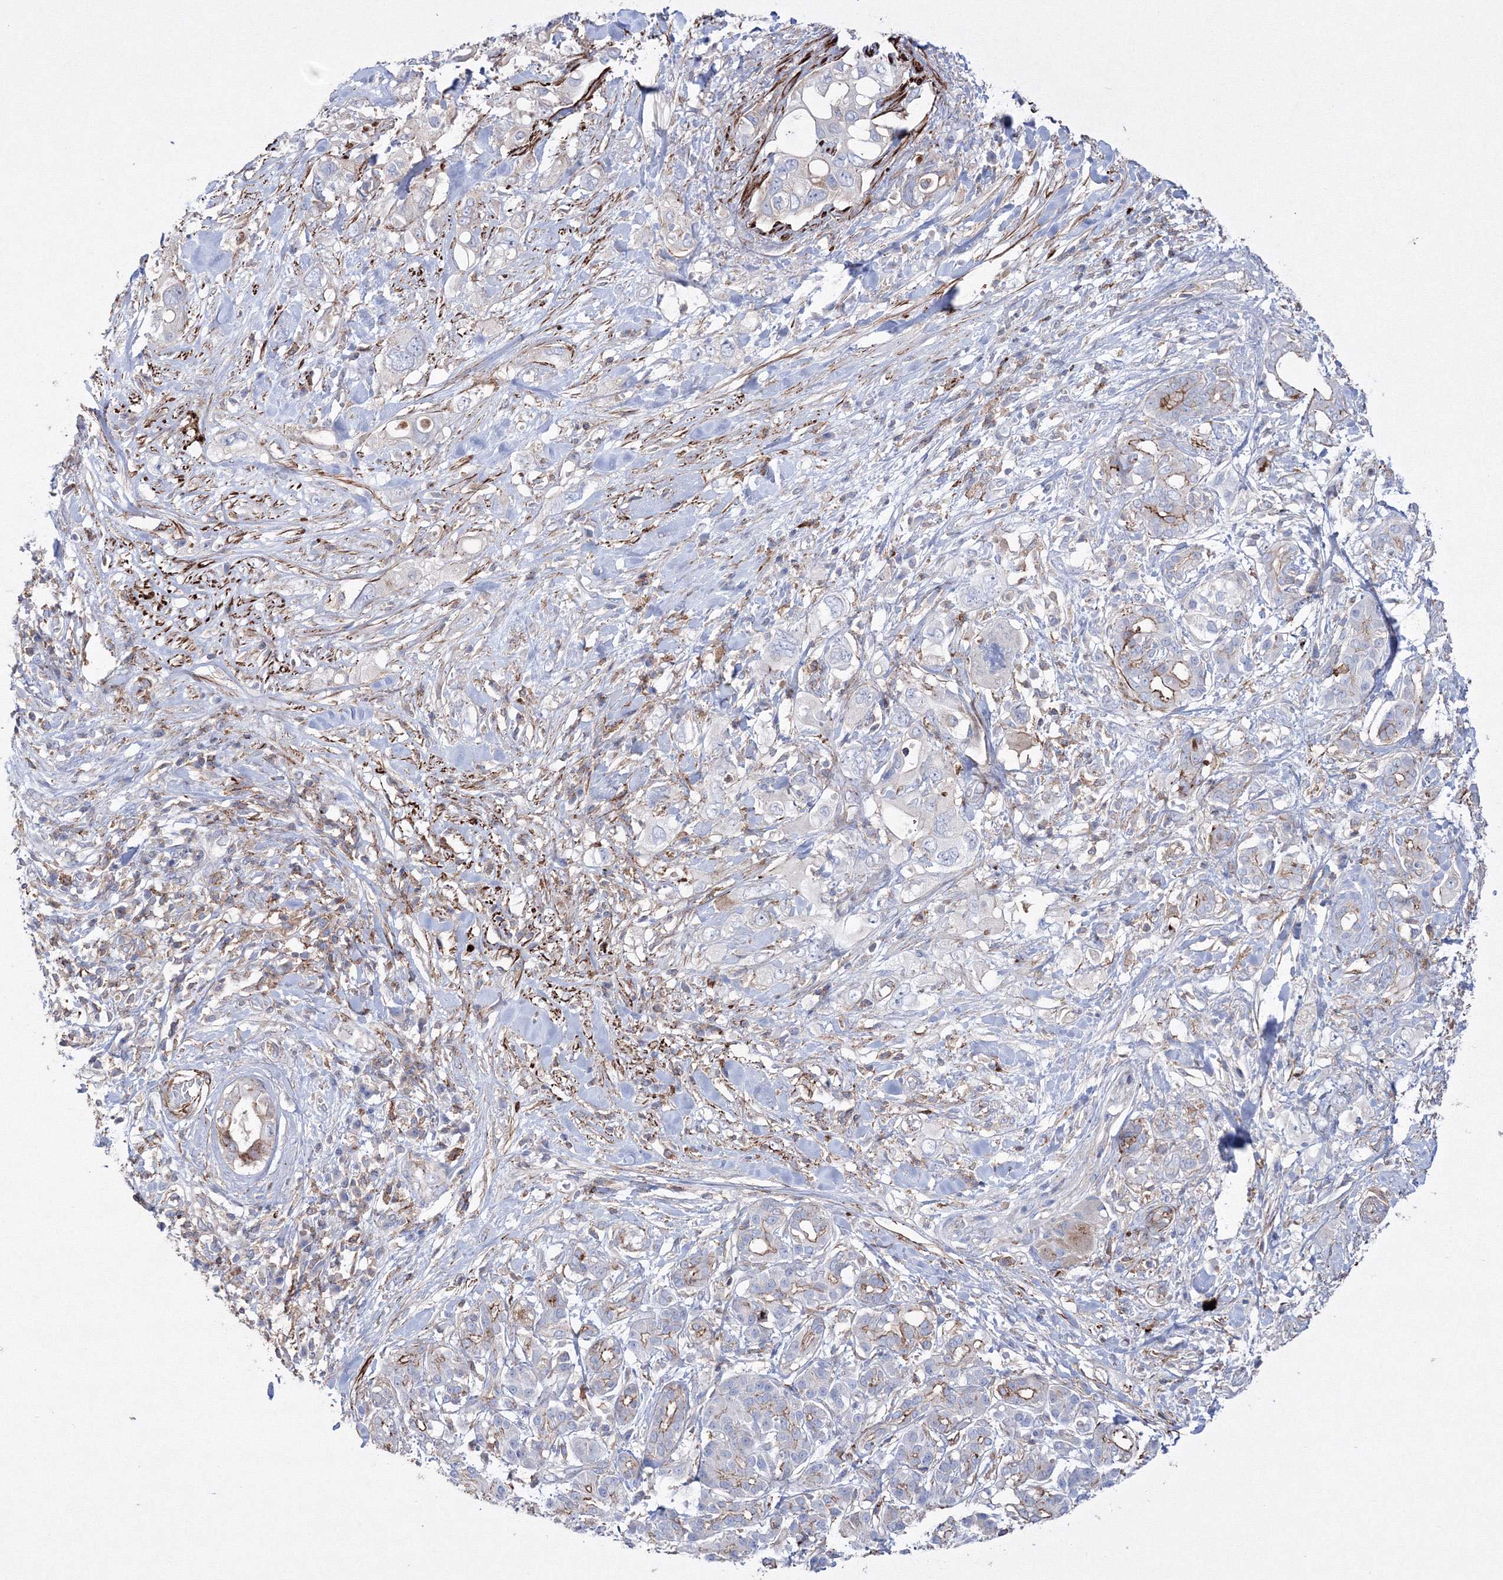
{"staining": {"intensity": "negative", "quantity": "none", "location": "none"}, "tissue": "pancreatic cancer", "cell_type": "Tumor cells", "image_type": "cancer", "snomed": [{"axis": "morphology", "description": "Adenocarcinoma, NOS"}, {"axis": "topography", "description": "Pancreas"}], "caption": "Immunohistochemistry histopathology image of human pancreatic cancer (adenocarcinoma) stained for a protein (brown), which displays no positivity in tumor cells.", "gene": "GPR82", "patient": {"sex": "female", "age": 56}}